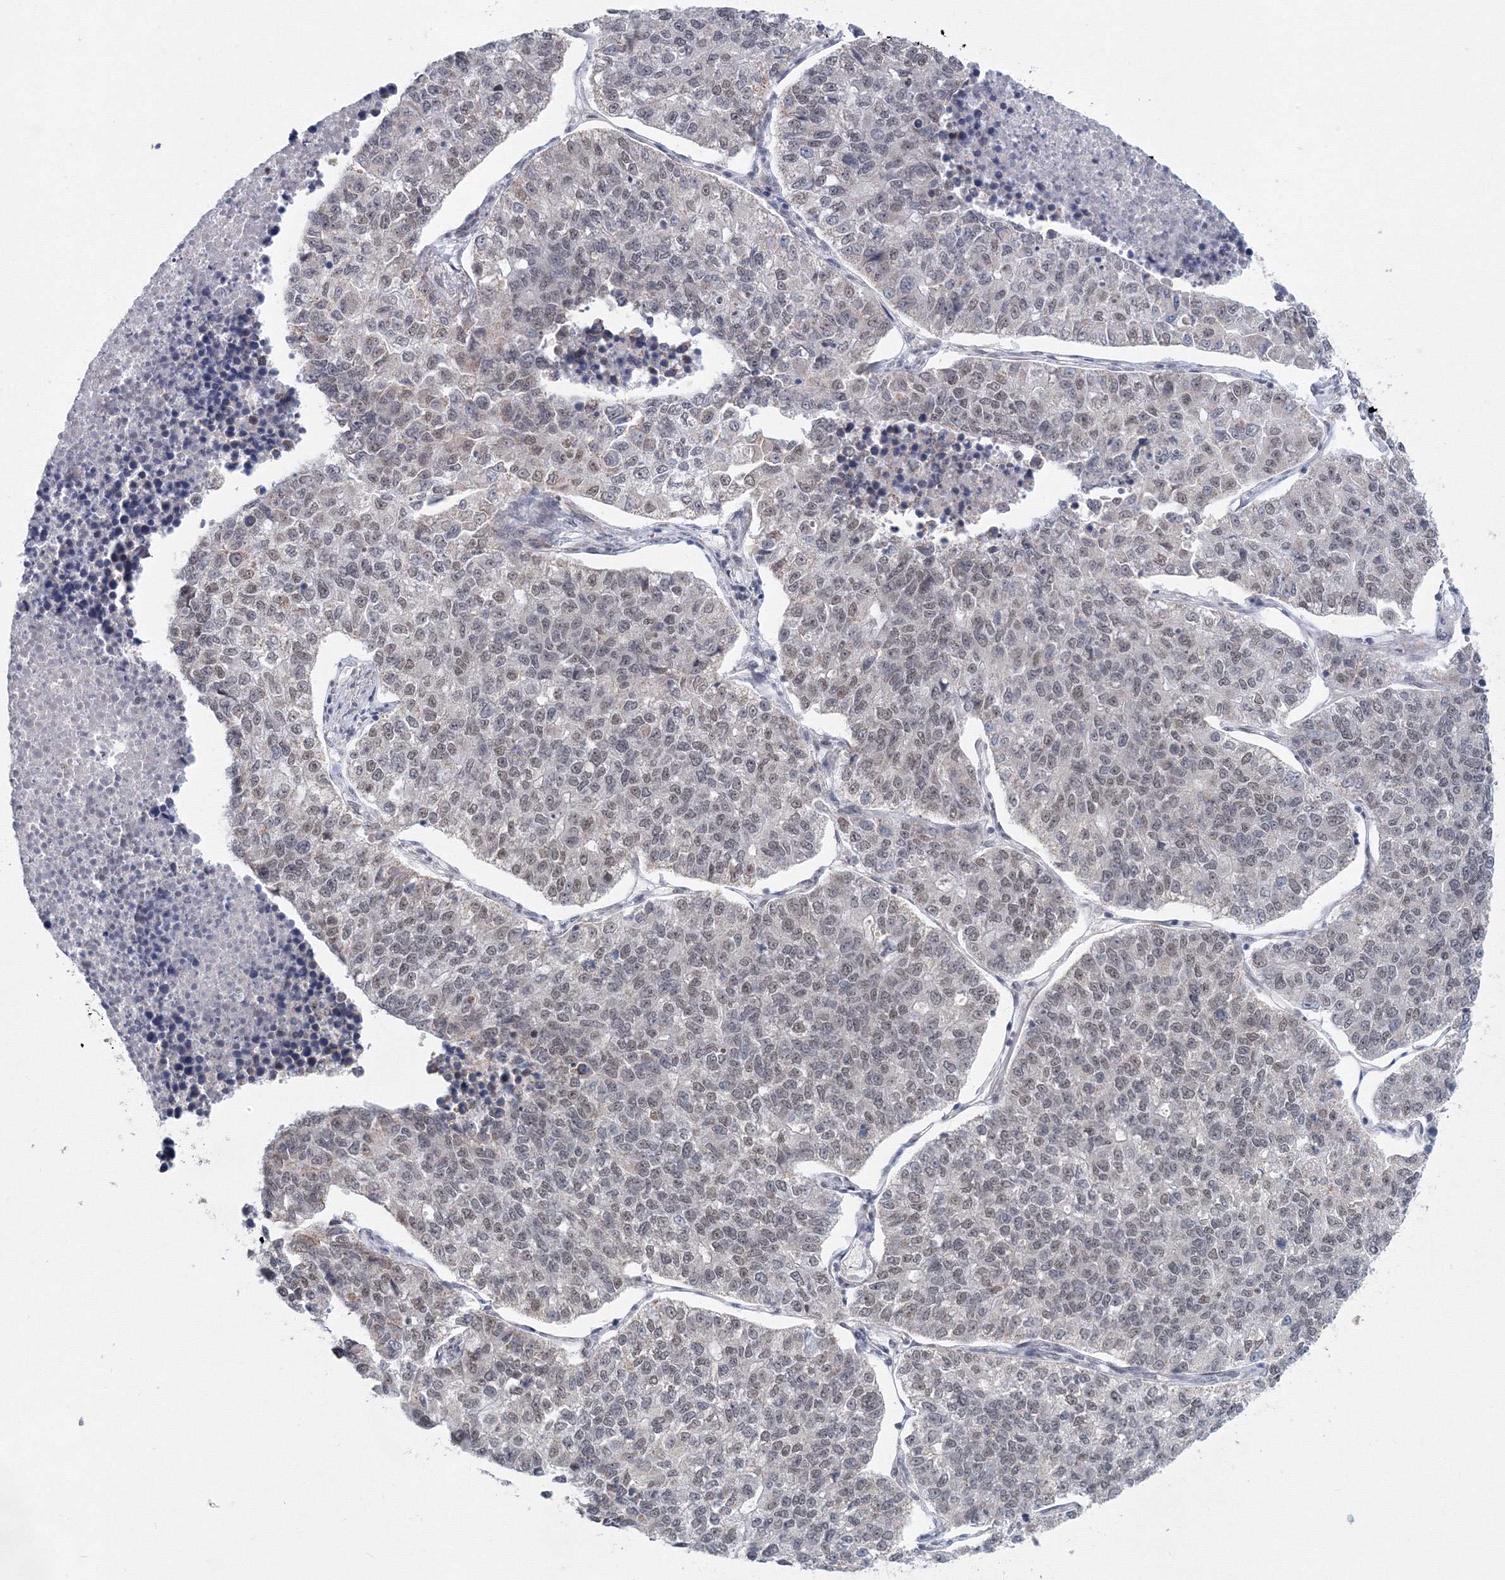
{"staining": {"intensity": "weak", "quantity": "<25%", "location": "nuclear"}, "tissue": "lung cancer", "cell_type": "Tumor cells", "image_type": "cancer", "snomed": [{"axis": "morphology", "description": "Adenocarcinoma, NOS"}, {"axis": "topography", "description": "Lung"}], "caption": "DAB (3,3'-diaminobenzidine) immunohistochemical staining of human adenocarcinoma (lung) demonstrates no significant positivity in tumor cells.", "gene": "SF3B6", "patient": {"sex": "male", "age": 49}}